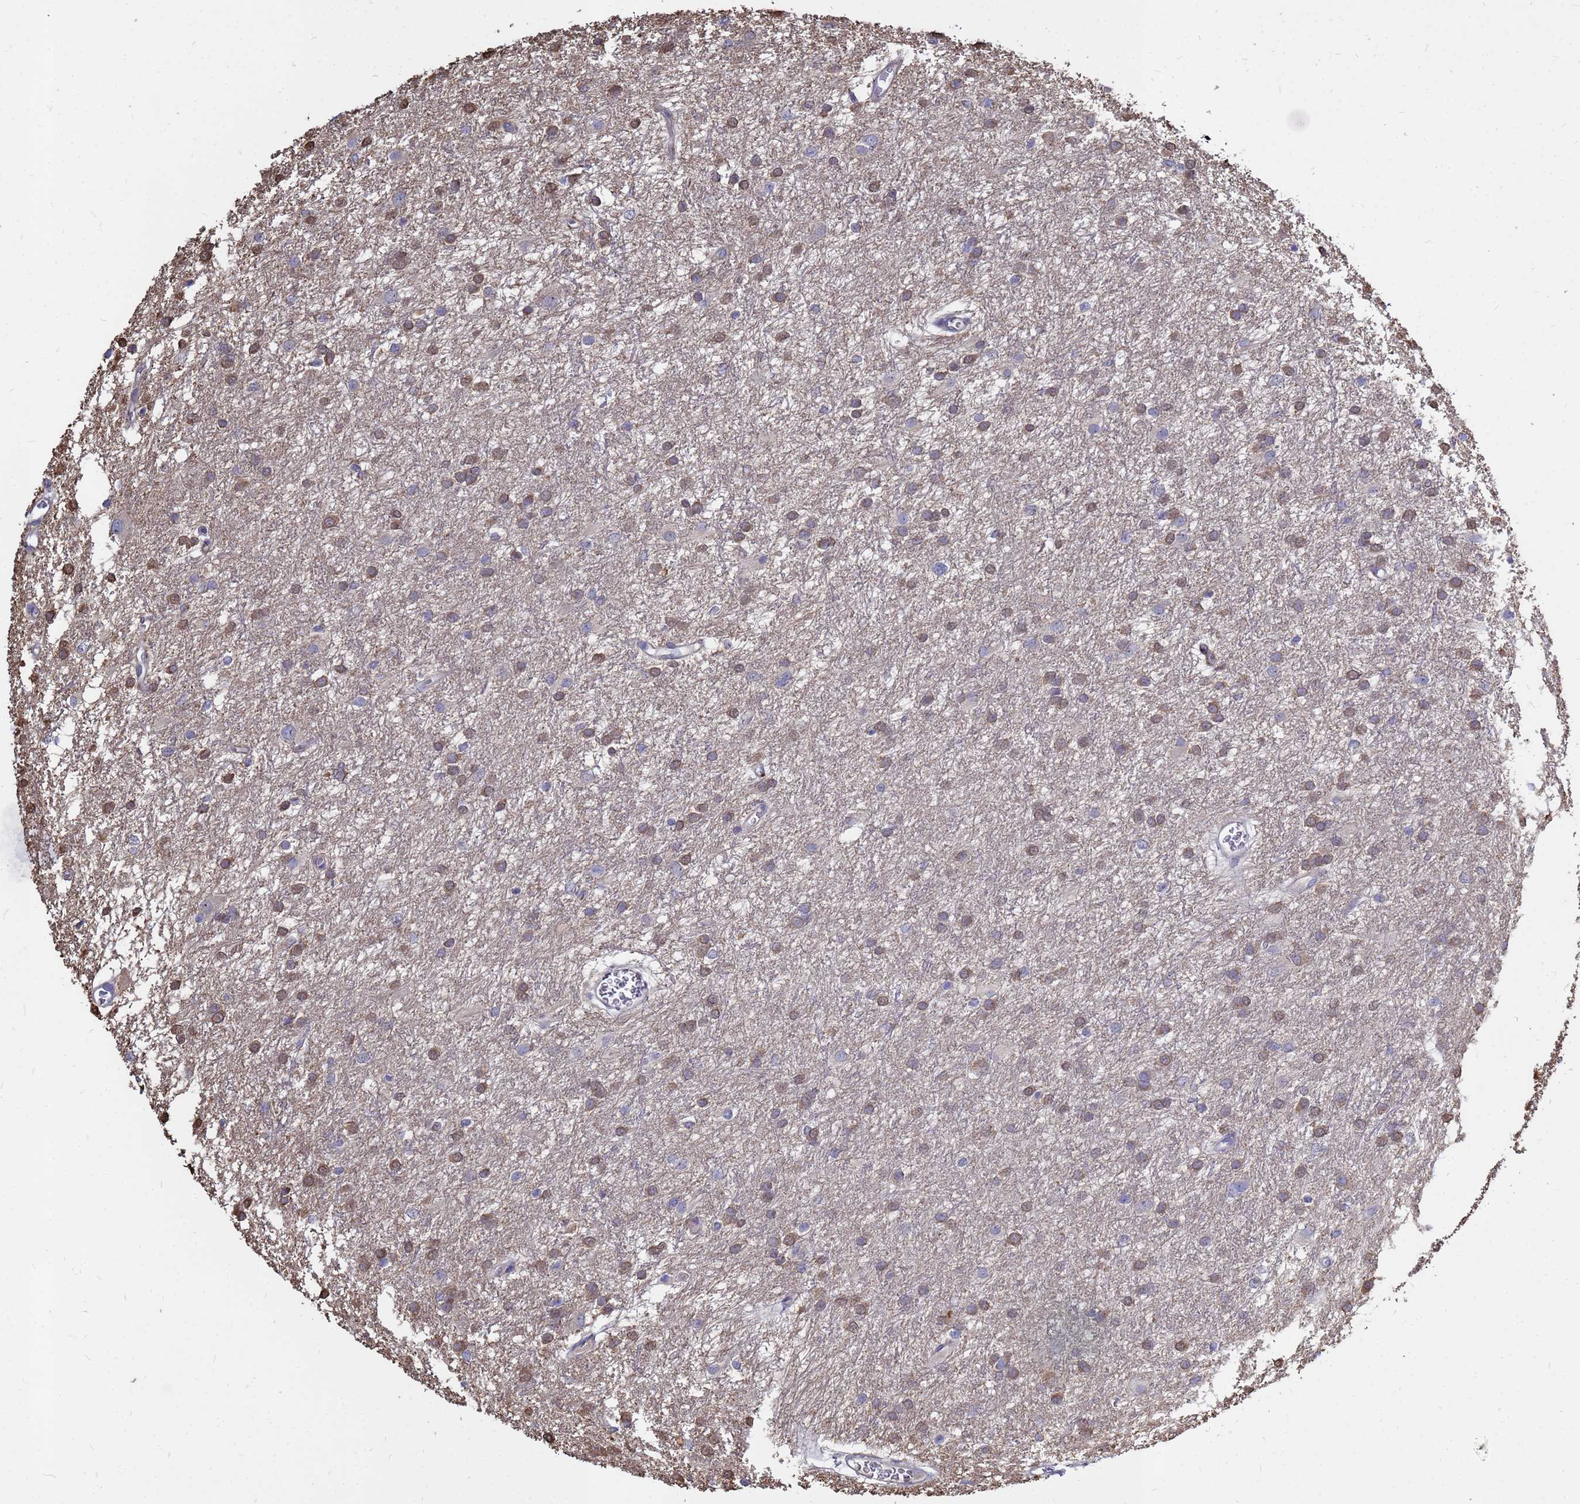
{"staining": {"intensity": "moderate", "quantity": "25%-75%", "location": "cytoplasmic/membranous"}, "tissue": "glioma", "cell_type": "Tumor cells", "image_type": "cancer", "snomed": [{"axis": "morphology", "description": "Glioma, malignant, High grade"}, {"axis": "topography", "description": "Brain"}], "caption": "The photomicrograph displays immunohistochemical staining of malignant glioma (high-grade). There is moderate cytoplasmic/membranous positivity is present in about 25%-75% of tumor cells.", "gene": "MOB2", "patient": {"sex": "female", "age": 50}}